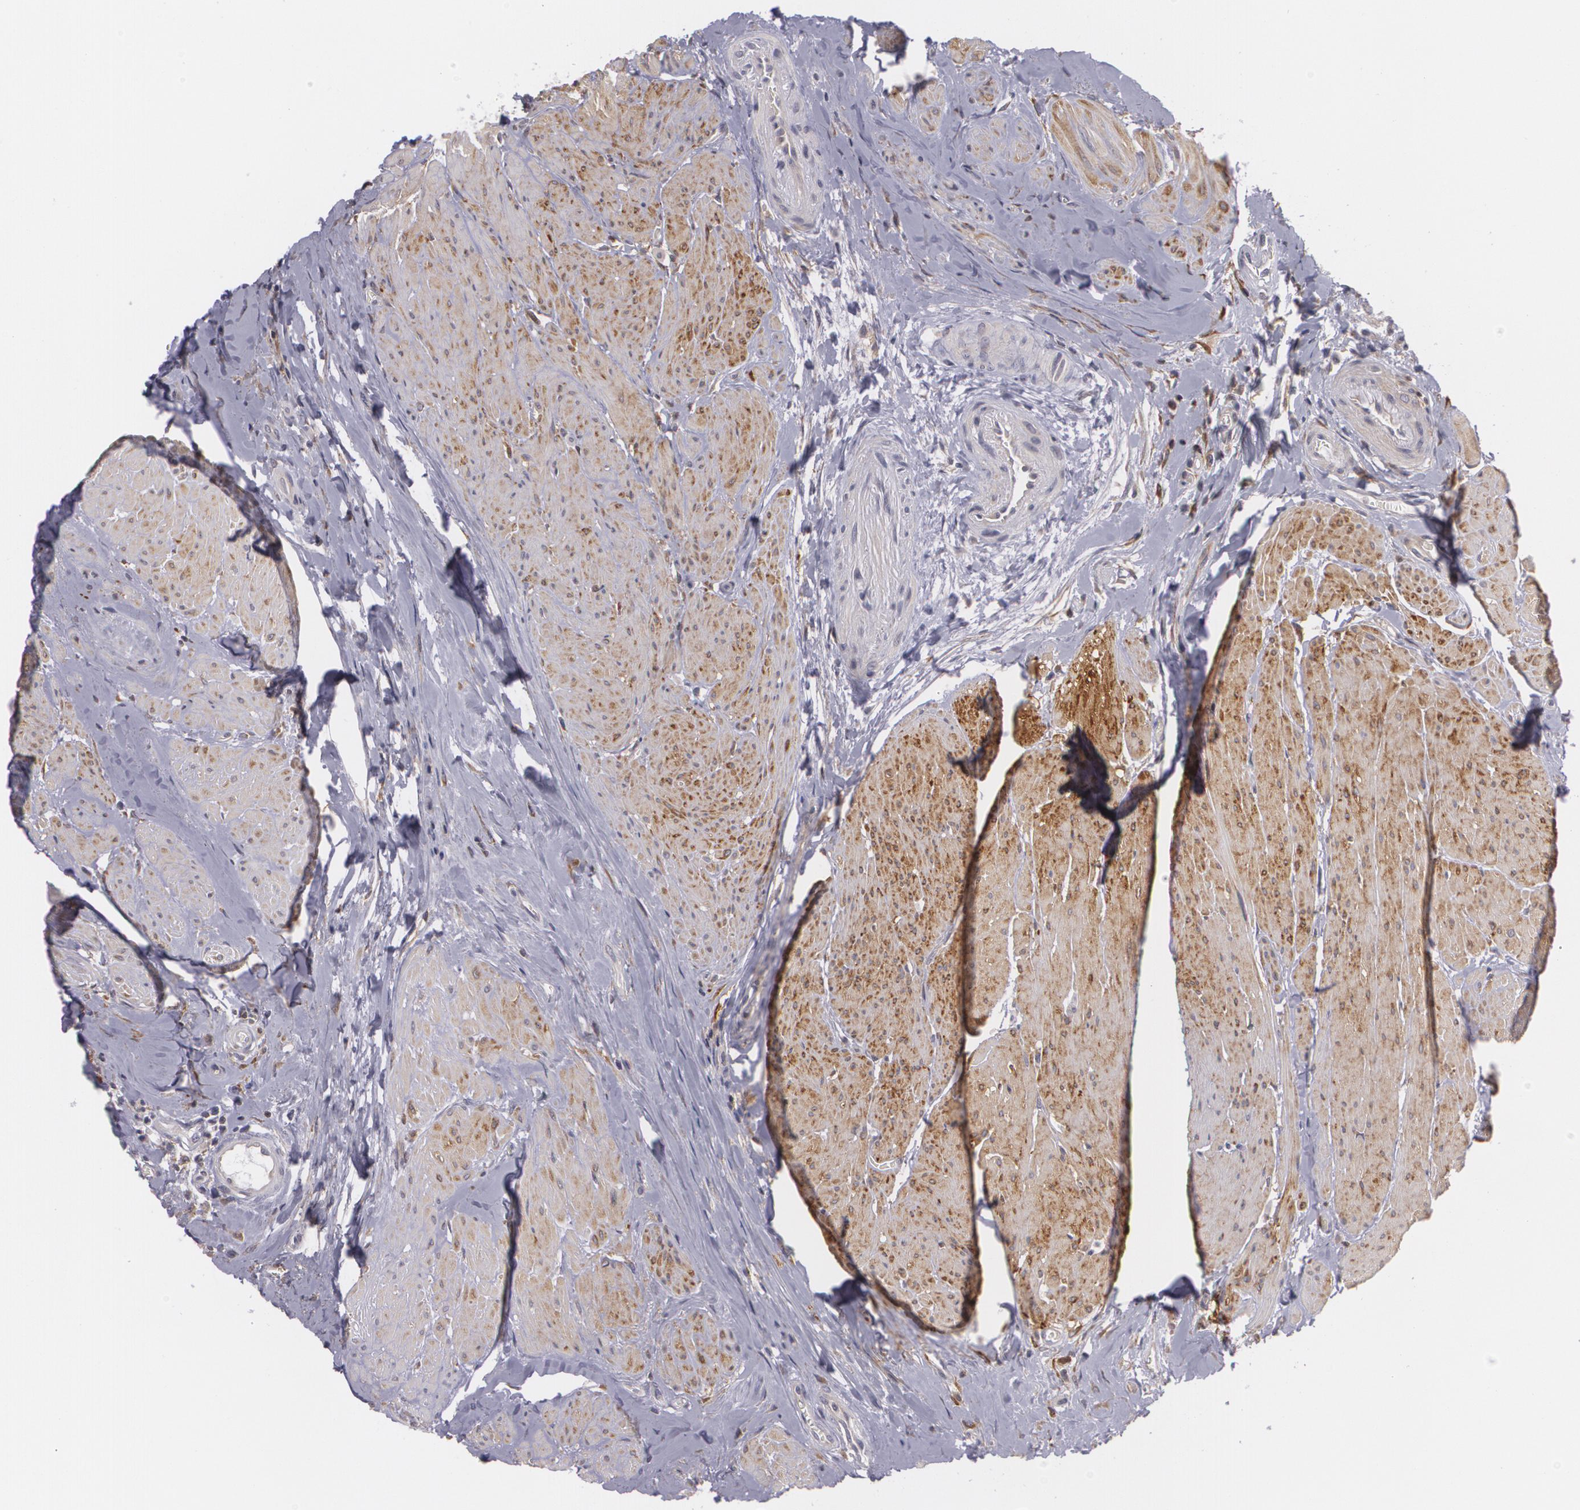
{"staining": {"intensity": "negative", "quantity": "none", "location": "none"}, "tissue": "urothelial cancer", "cell_type": "Tumor cells", "image_type": "cancer", "snomed": [{"axis": "morphology", "description": "Urothelial carcinoma, High grade"}, {"axis": "topography", "description": "Urinary bladder"}], "caption": "IHC histopathology image of urothelial carcinoma (high-grade) stained for a protein (brown), which displays no expression in tumor cells.", "gene": "BIN1", "patient": {"sex": "male", "age": 66}}